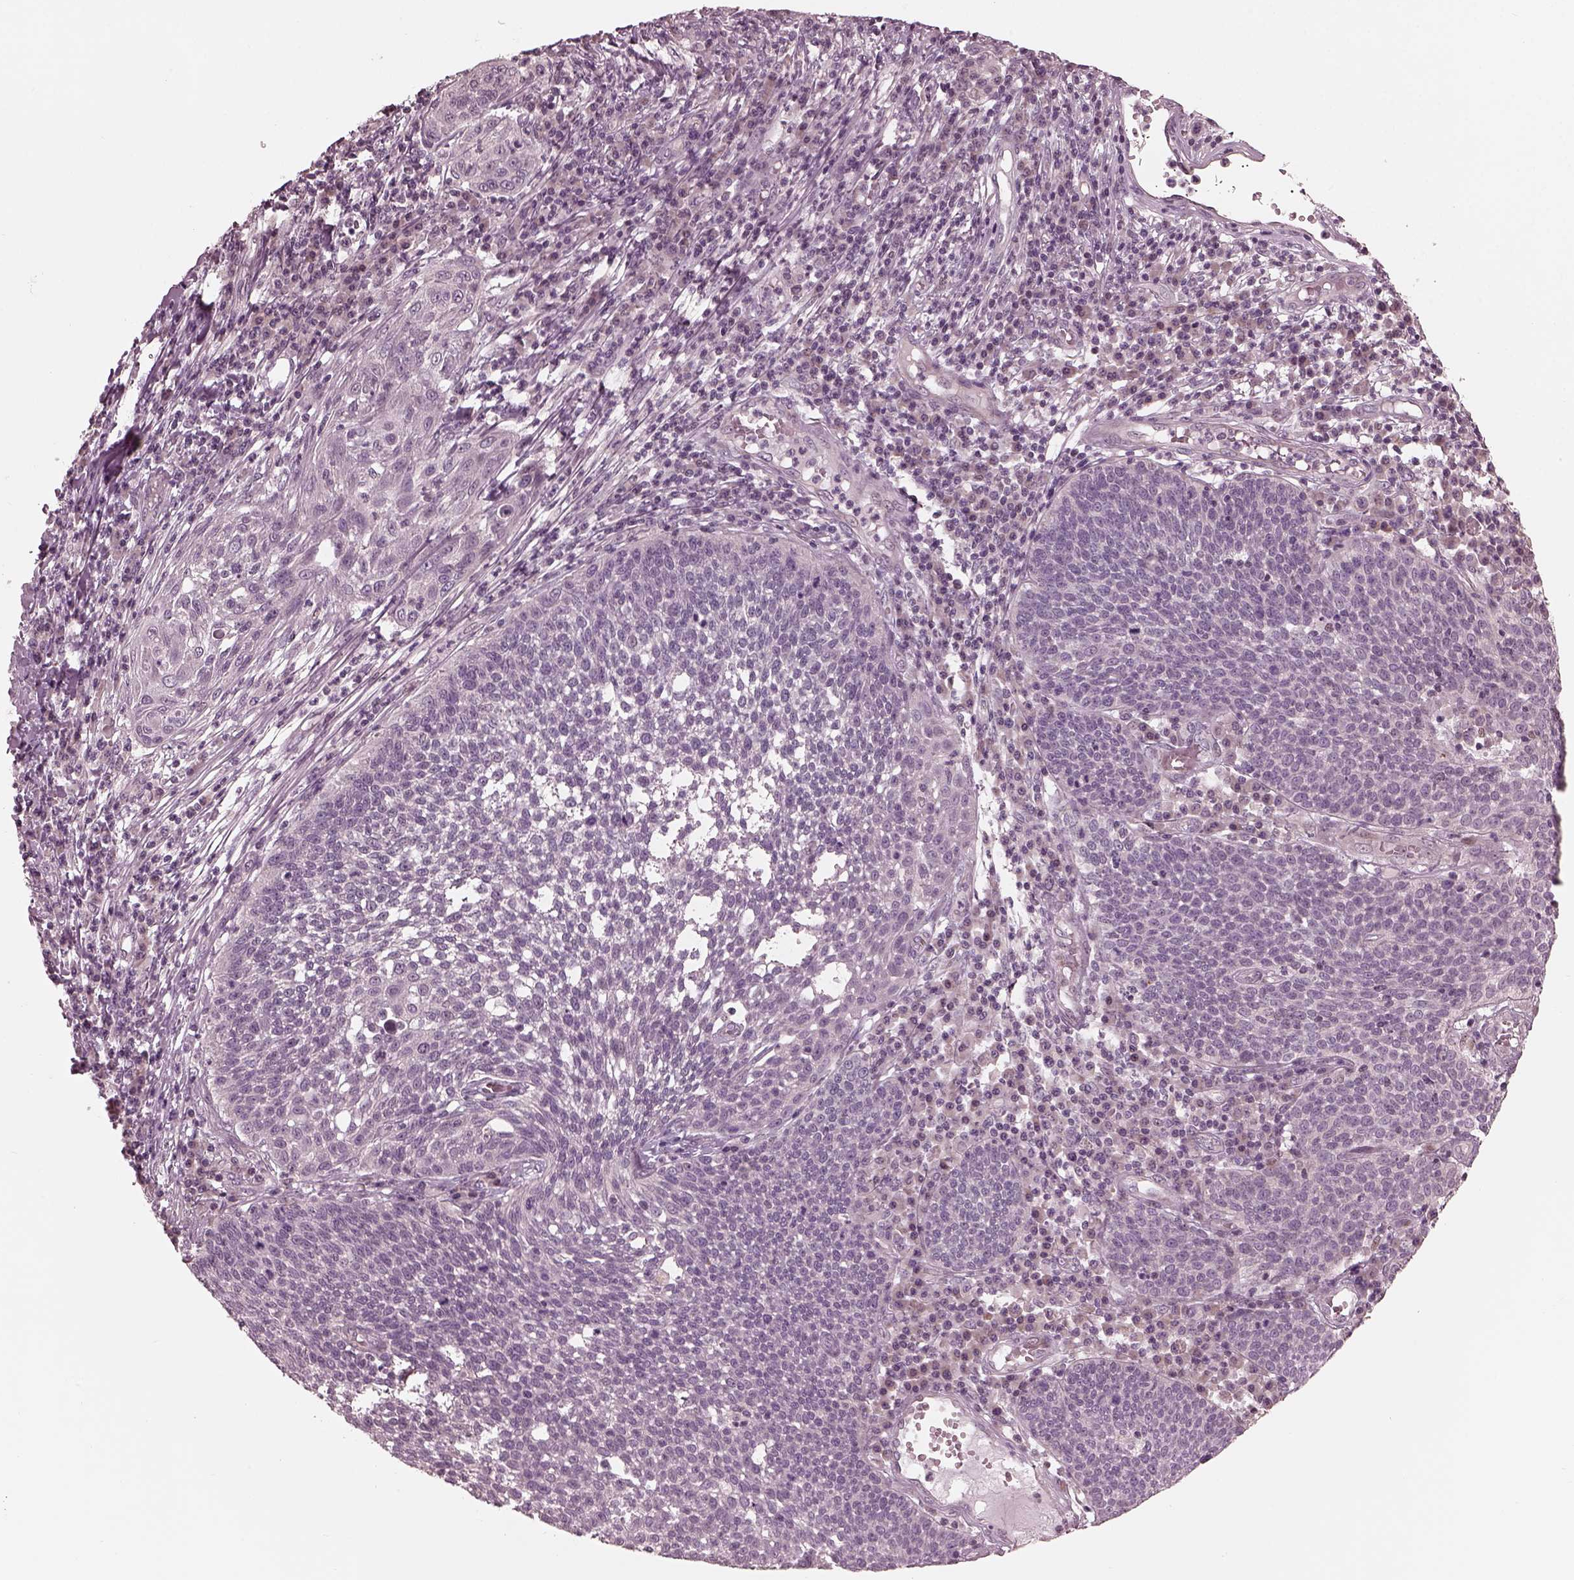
{"staining": {"intensity": "negative", "quantity": "none", "location": "none"}, "tissue": "cervical cancer", "cell_type": "Tumor cells", "image_type": "cancer", "snomed": [{"axis": "morphology", "description": "Squamous cell carcinoma, NOS"}, {"axis": "topography", "description": "Cervix"}], "caption": "DAB (3,3'-diaminobenzidine) immunohistochemical staining of human cervical squamous cell carcinoma reveals no significant positivity in tumor cells. (DAB (3,3'-diaminobenzidine) immunohistochemistry visualized using brightfield microscopy, high magnification).", "gene": "IQCG", "patient": {"sex": "female", "age": 34}}